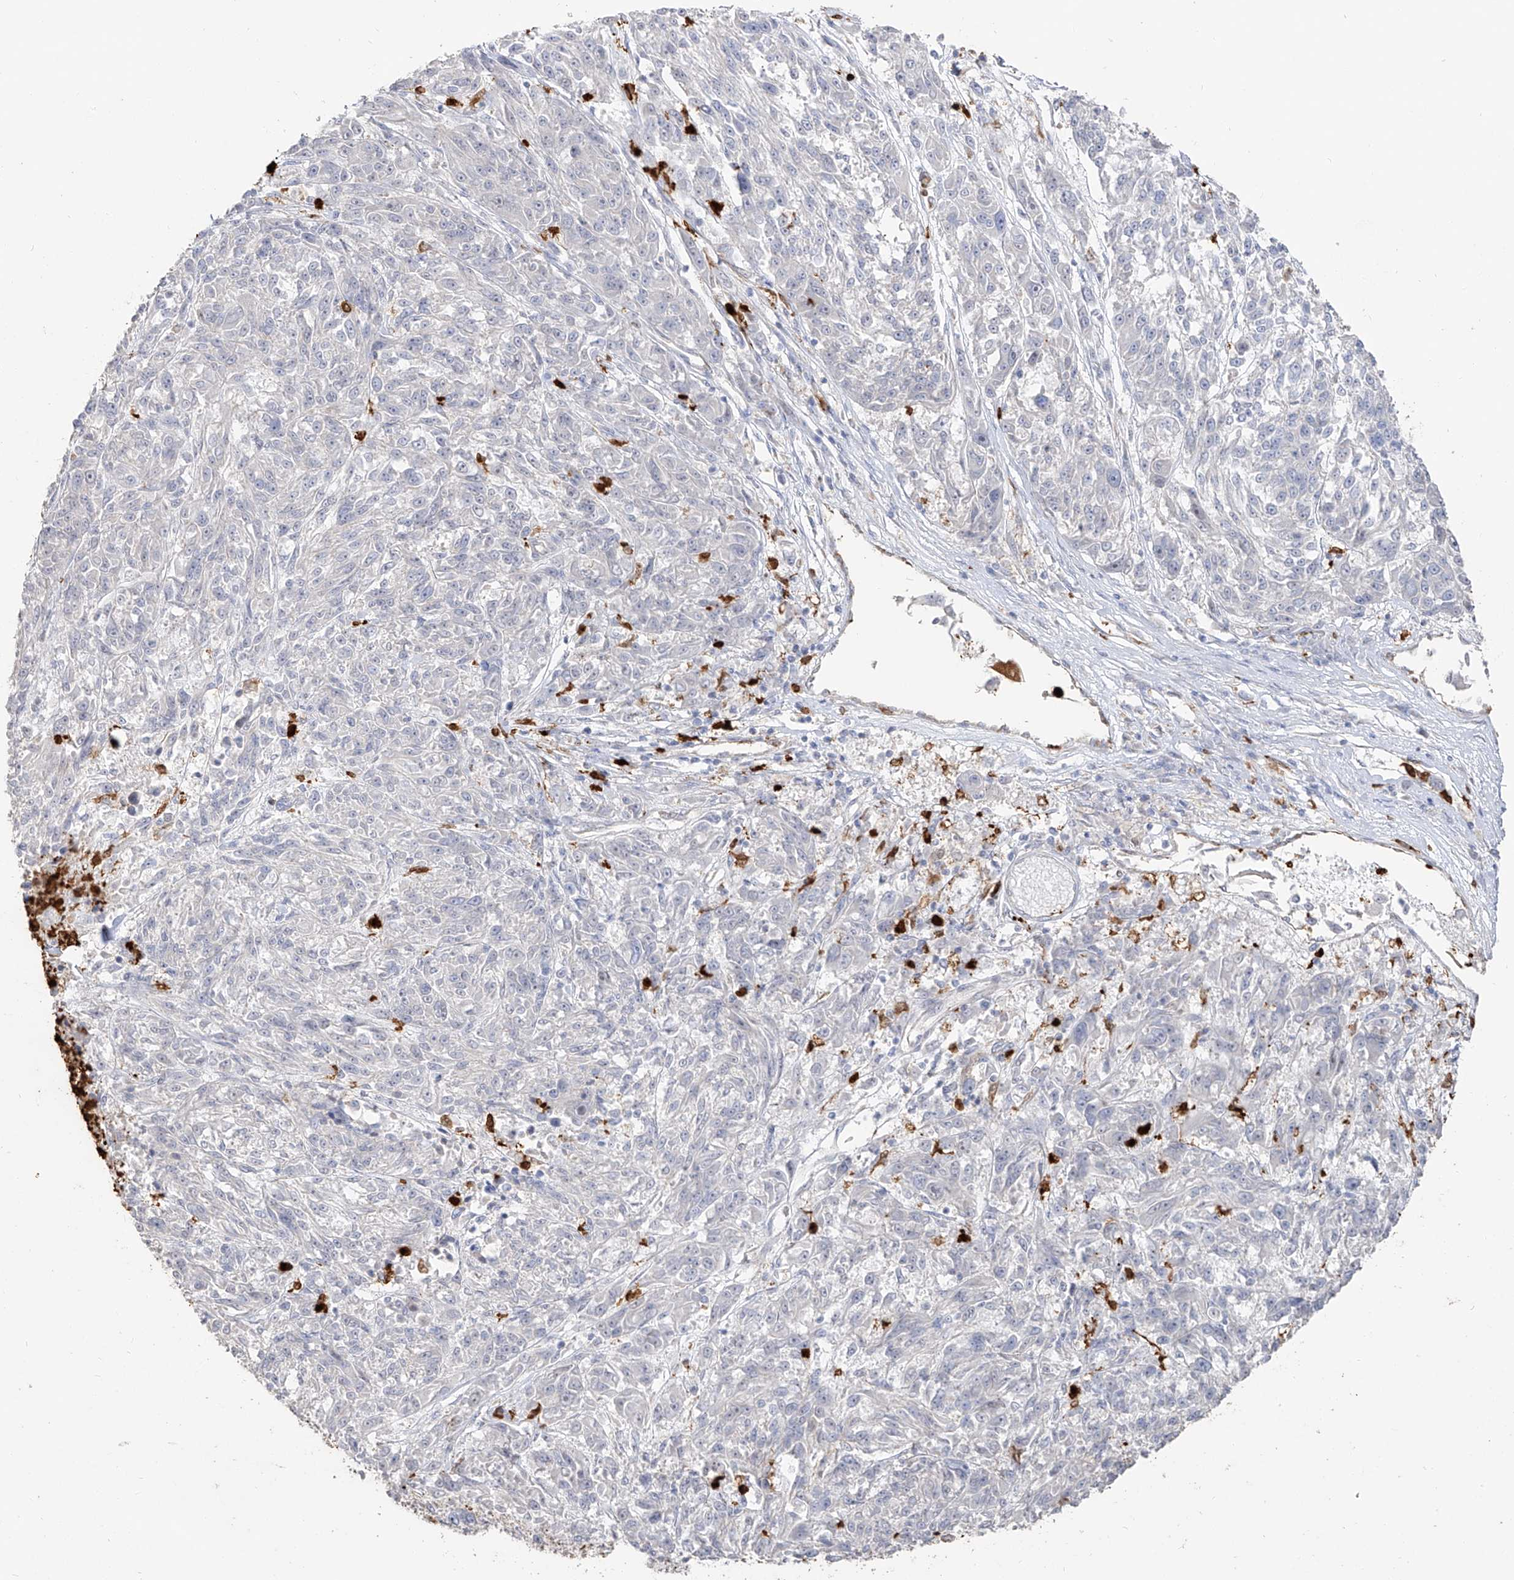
{"staining": {"intensity": "negative", "quantity": "none", "location": "none"}, "tissue": "melanoma", "cell_type": "Tumor cells", "image_type": "cancer", "snomed": [{"axis": "morphology", "description": "Malignant melanoma, NOS"}, {"axis": "topography", "description": "Skin"}], "caption": "Immunohistochemistry (IHC) of human melanoma shows no expression in tumor cells.", "gene": "ZNF227", "patient": {"sex": "male", "age": 53}}